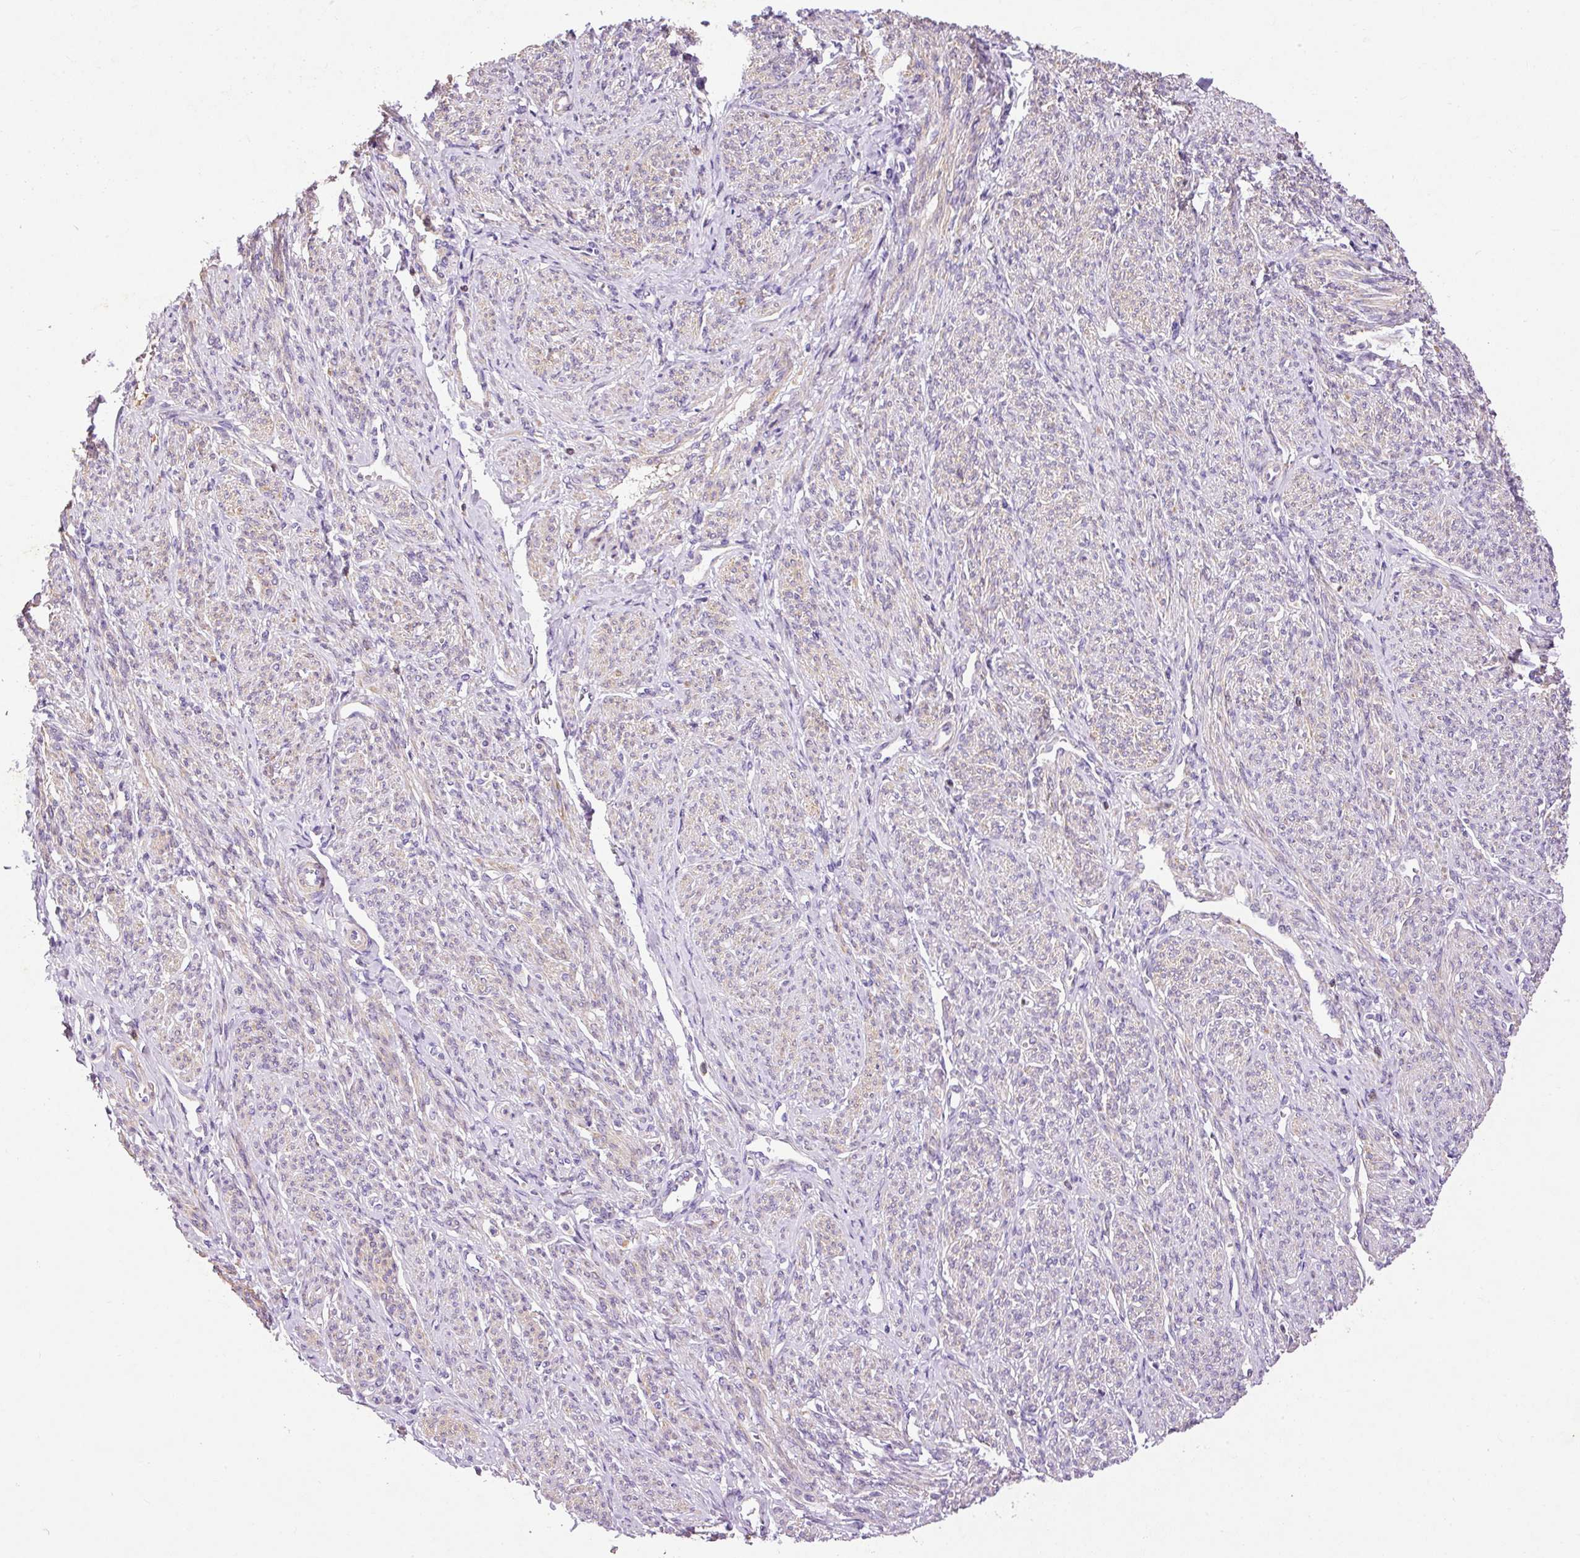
{"staining": {"intensity": "weak", "quantity": "25%-75%", "location": "cytoplasmic/membranous"}, "tissue": "smooth muscle", "cell_type": "Smooth muscle cells", "image_type": "normal", "snomed": [{"axis": "morphology", "description": "Normal tissue, NOS"}, {"axis": "topography", "description": "Smooth muscle"}], "caption": "A brown stain highlights weak cytoplasmic/membranous expression of a protein in smooth muscle cells of benign smooth muscle. (IHC, brightfield microscopy, high magnification).", "gene": "IMMT", "patient": {"sex": "female", "age": 65}}